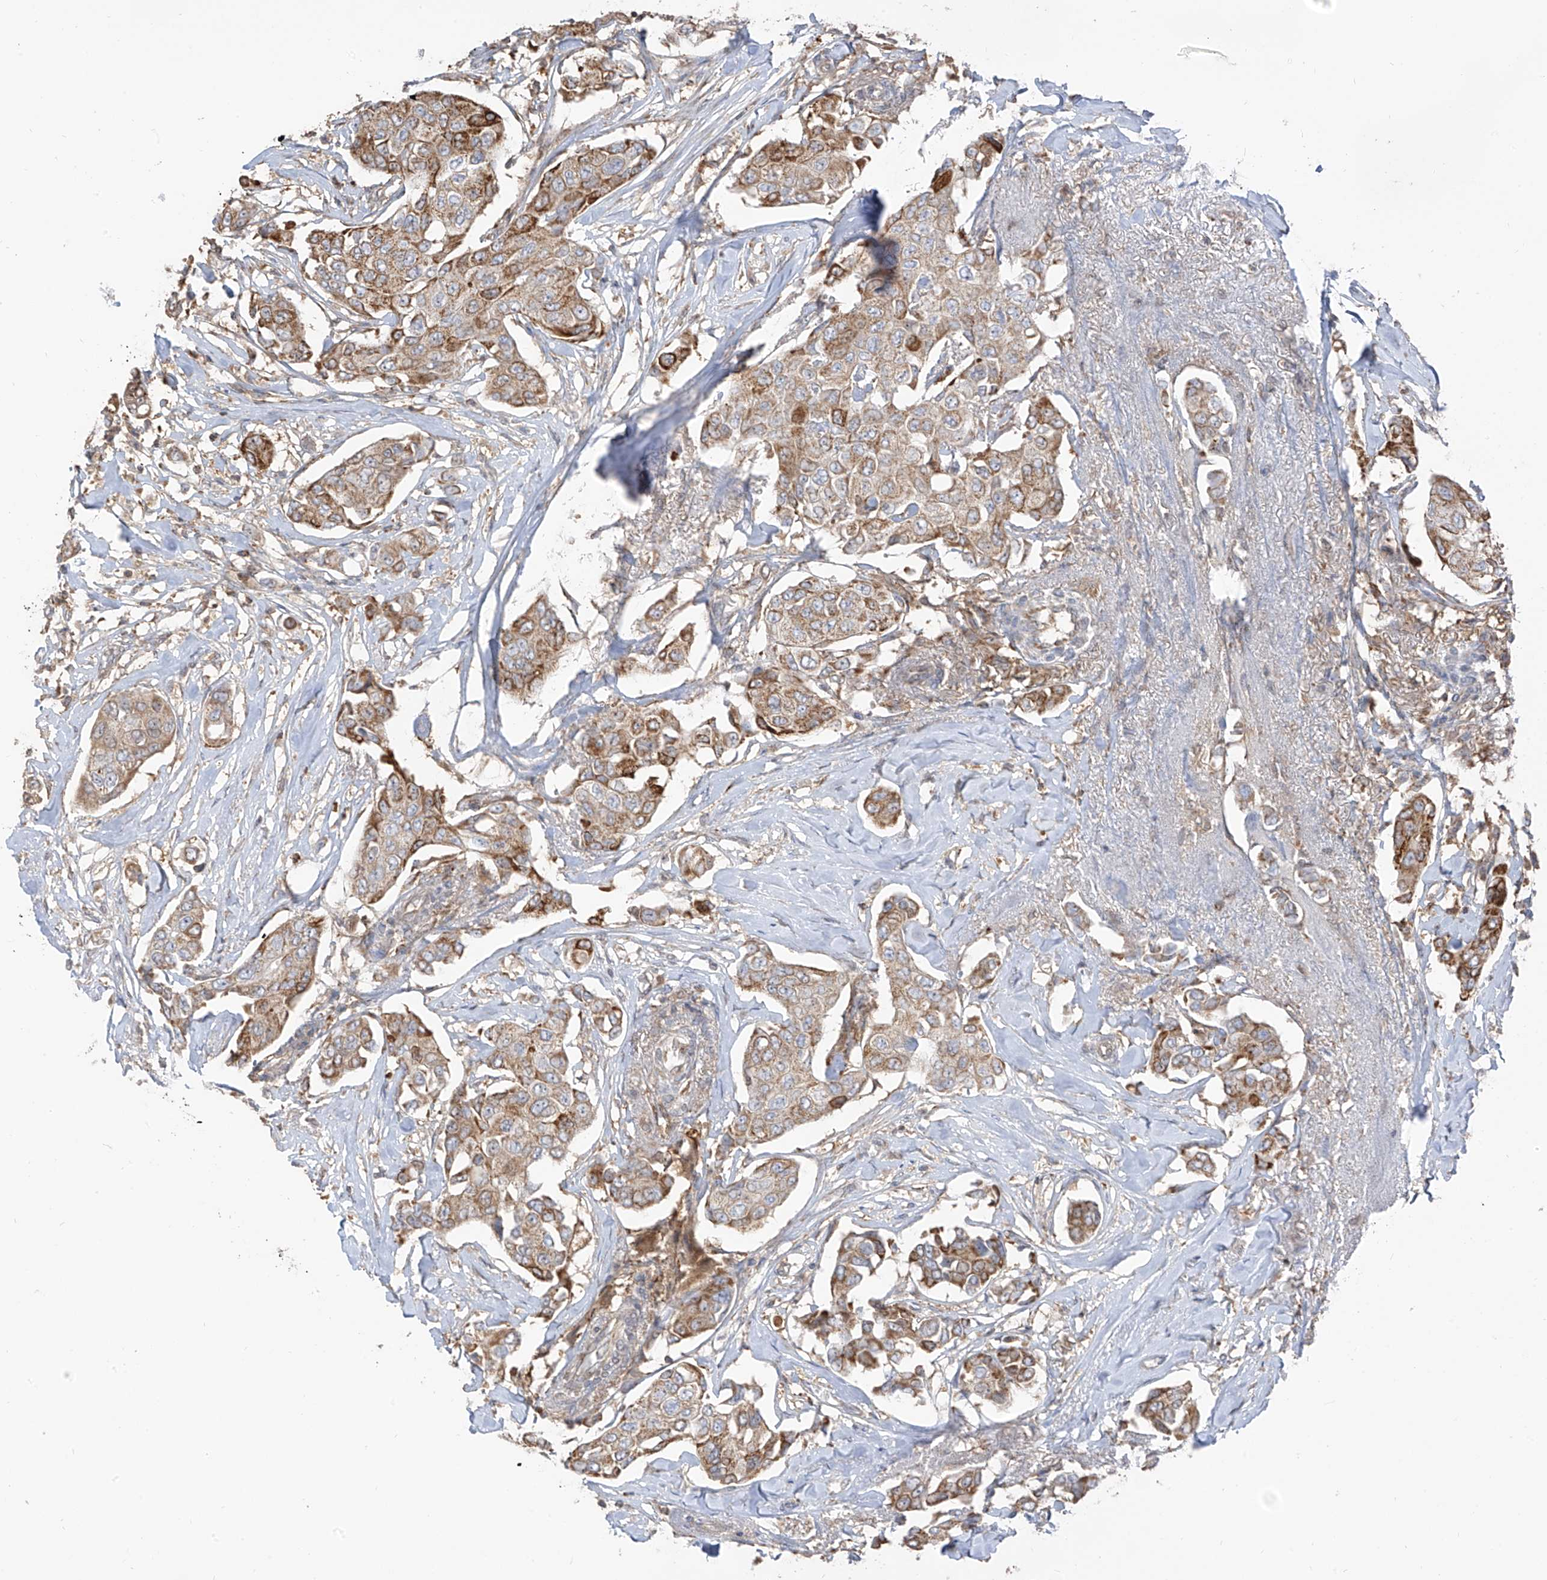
{"staining": {"intensity": "moderate", "quantity": ">75%", "location": "cytoplasmic/membranous"}, "tissue": "breast cancer", "cell_type": "Tumor cells", "image_type": "cancer", "snomed": [{"axis": "morphology", "description": "Duct carcinoma"}, {"axis": "topography", "description": "Breast"}], "caption": "Moderate cytoplasmic/membranous protein staining is appreciated in about >75% of tumor cells in invasive ductal carcinoma (breast).", "gene": "ETHE1", "patient": {"sex": "female", "age": 80}}